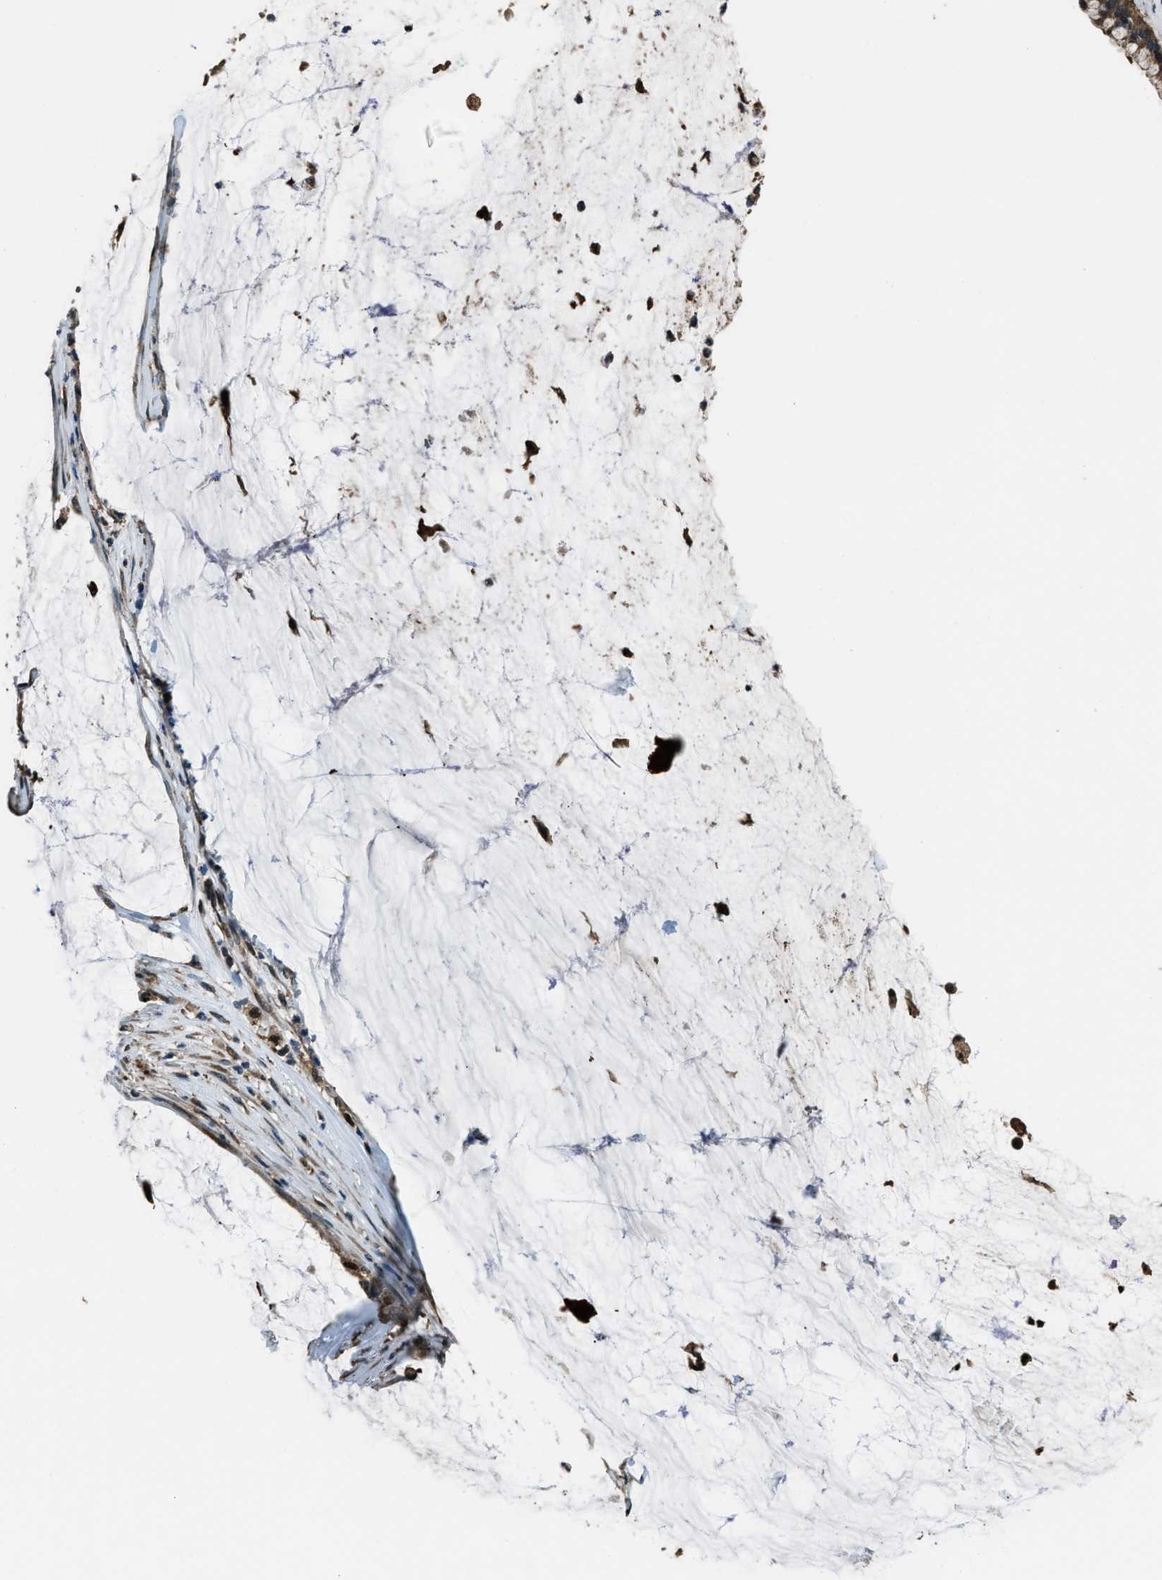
{"staining": {"intensity": "moderate", "quantity": ">75%", "location": "cytoplasmic/membranous"}, "tissue": "pancreatic cancer", "cell_type": "Tumor cells", "image_type": "cancer", "snomed": [{"axis": "morphology", "description": "Adenocarcinoma, NOS"}, {"axis": "topography", "description": "Pancreas"}], "caption": "A micrograph showing moderate cytoplasmic/membranous expression in approximately >75% of tumor cells in pancreatic adenocarcinoma, as visualized by brown immunohistochemical staining.", "gene": "TRIM4", "patient": {"sex": "male", "age": 41}}